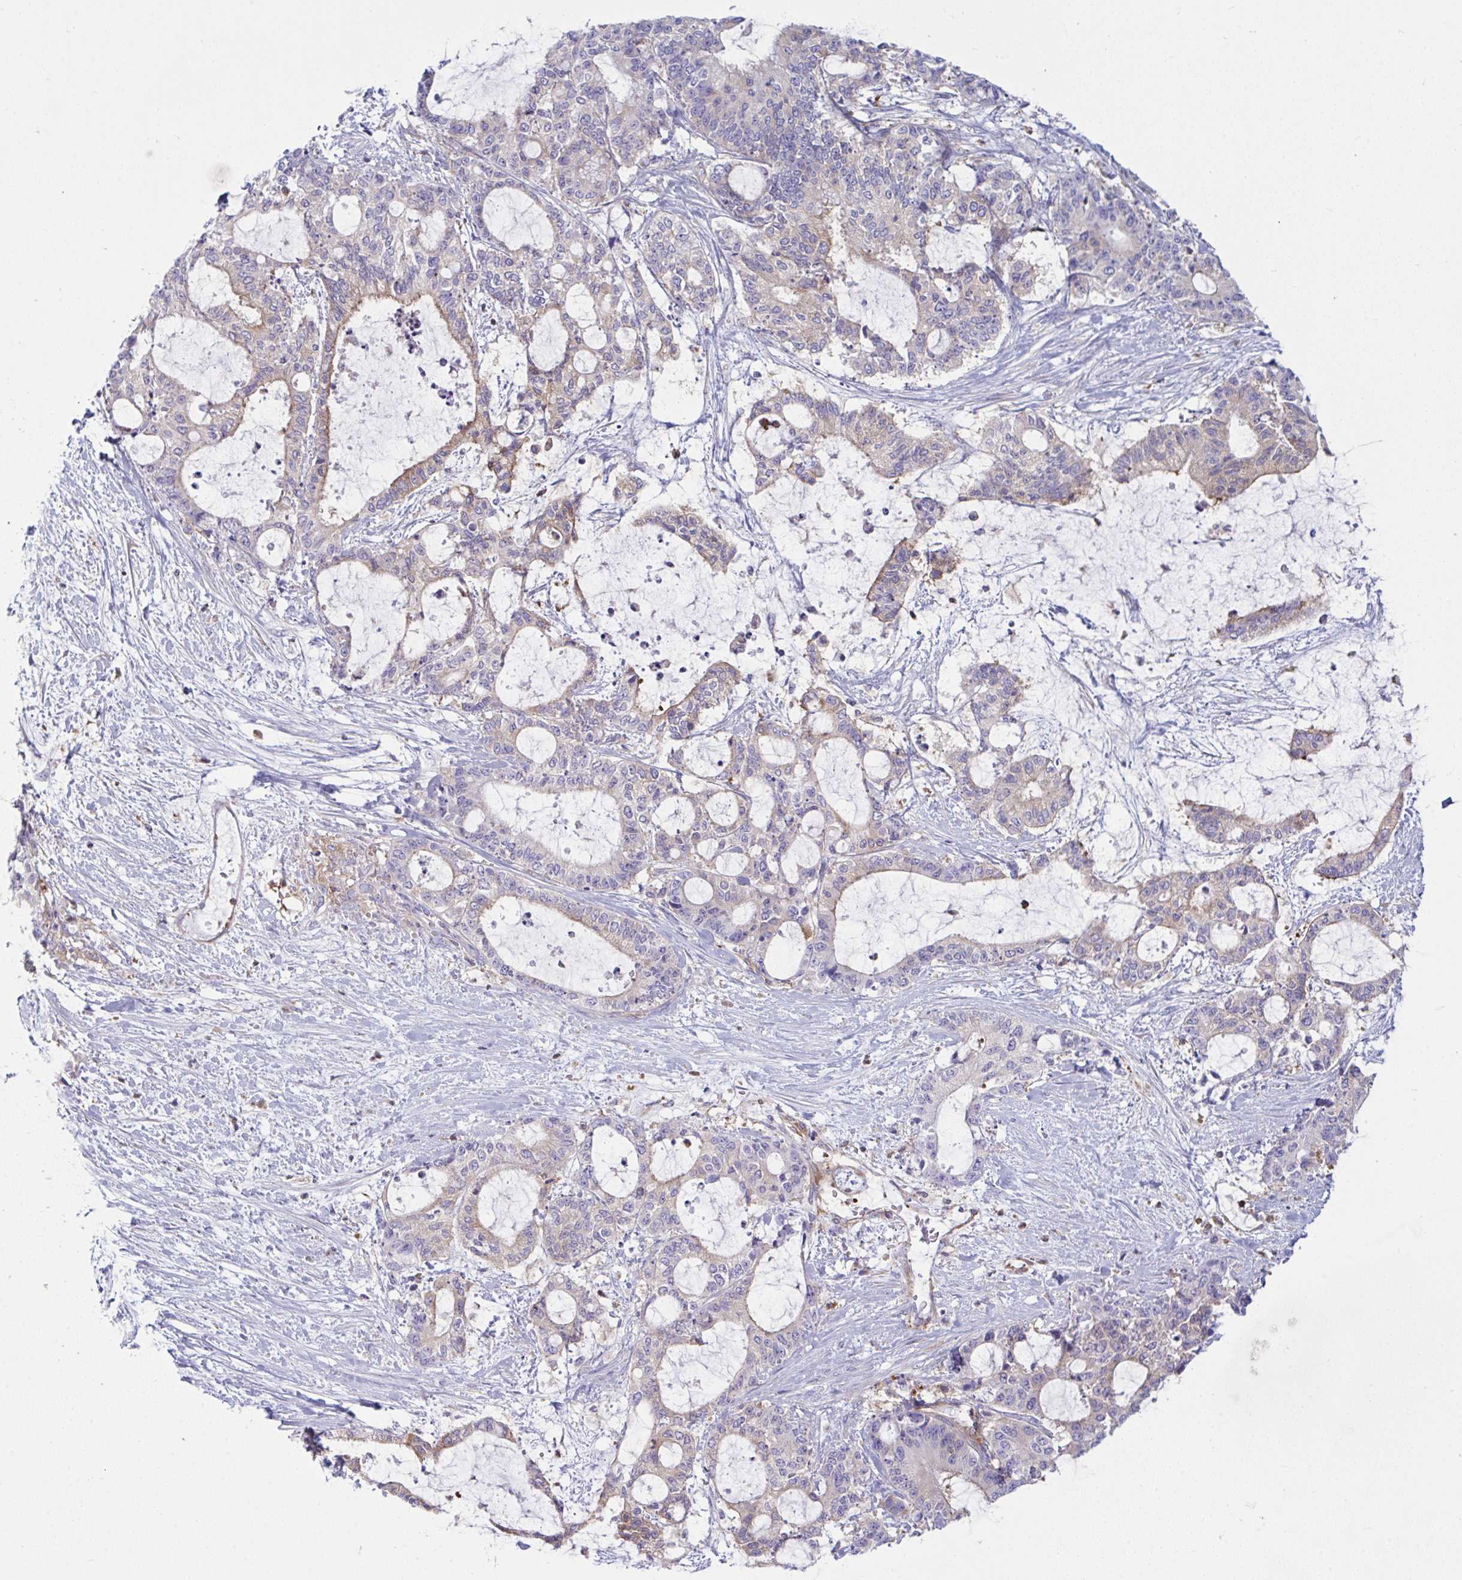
{"staining": {"intensity": "negative", "quantity": "none", "location": "none"}, "tissue": "liver cancer", "cell_type": "Tumor cells", "image_type": "cancer", "snomed": [{"axis": "morphology", "description": "Normal tissue, NOS"}, {"axis": "morphology", "description": "Cholangiocarcinoma"}, {"axis": "topography", "description": "Liver"}, {"axis": "topography", "description": "Peripheral nerve tissue"}], "caption": "This is an immunohistochemistry (IHC) histopathology image of liver cancer. There is no expression in tumor cells.", "gene": "TSC22D3", "patient": {"sex": "female", "age": 73}}